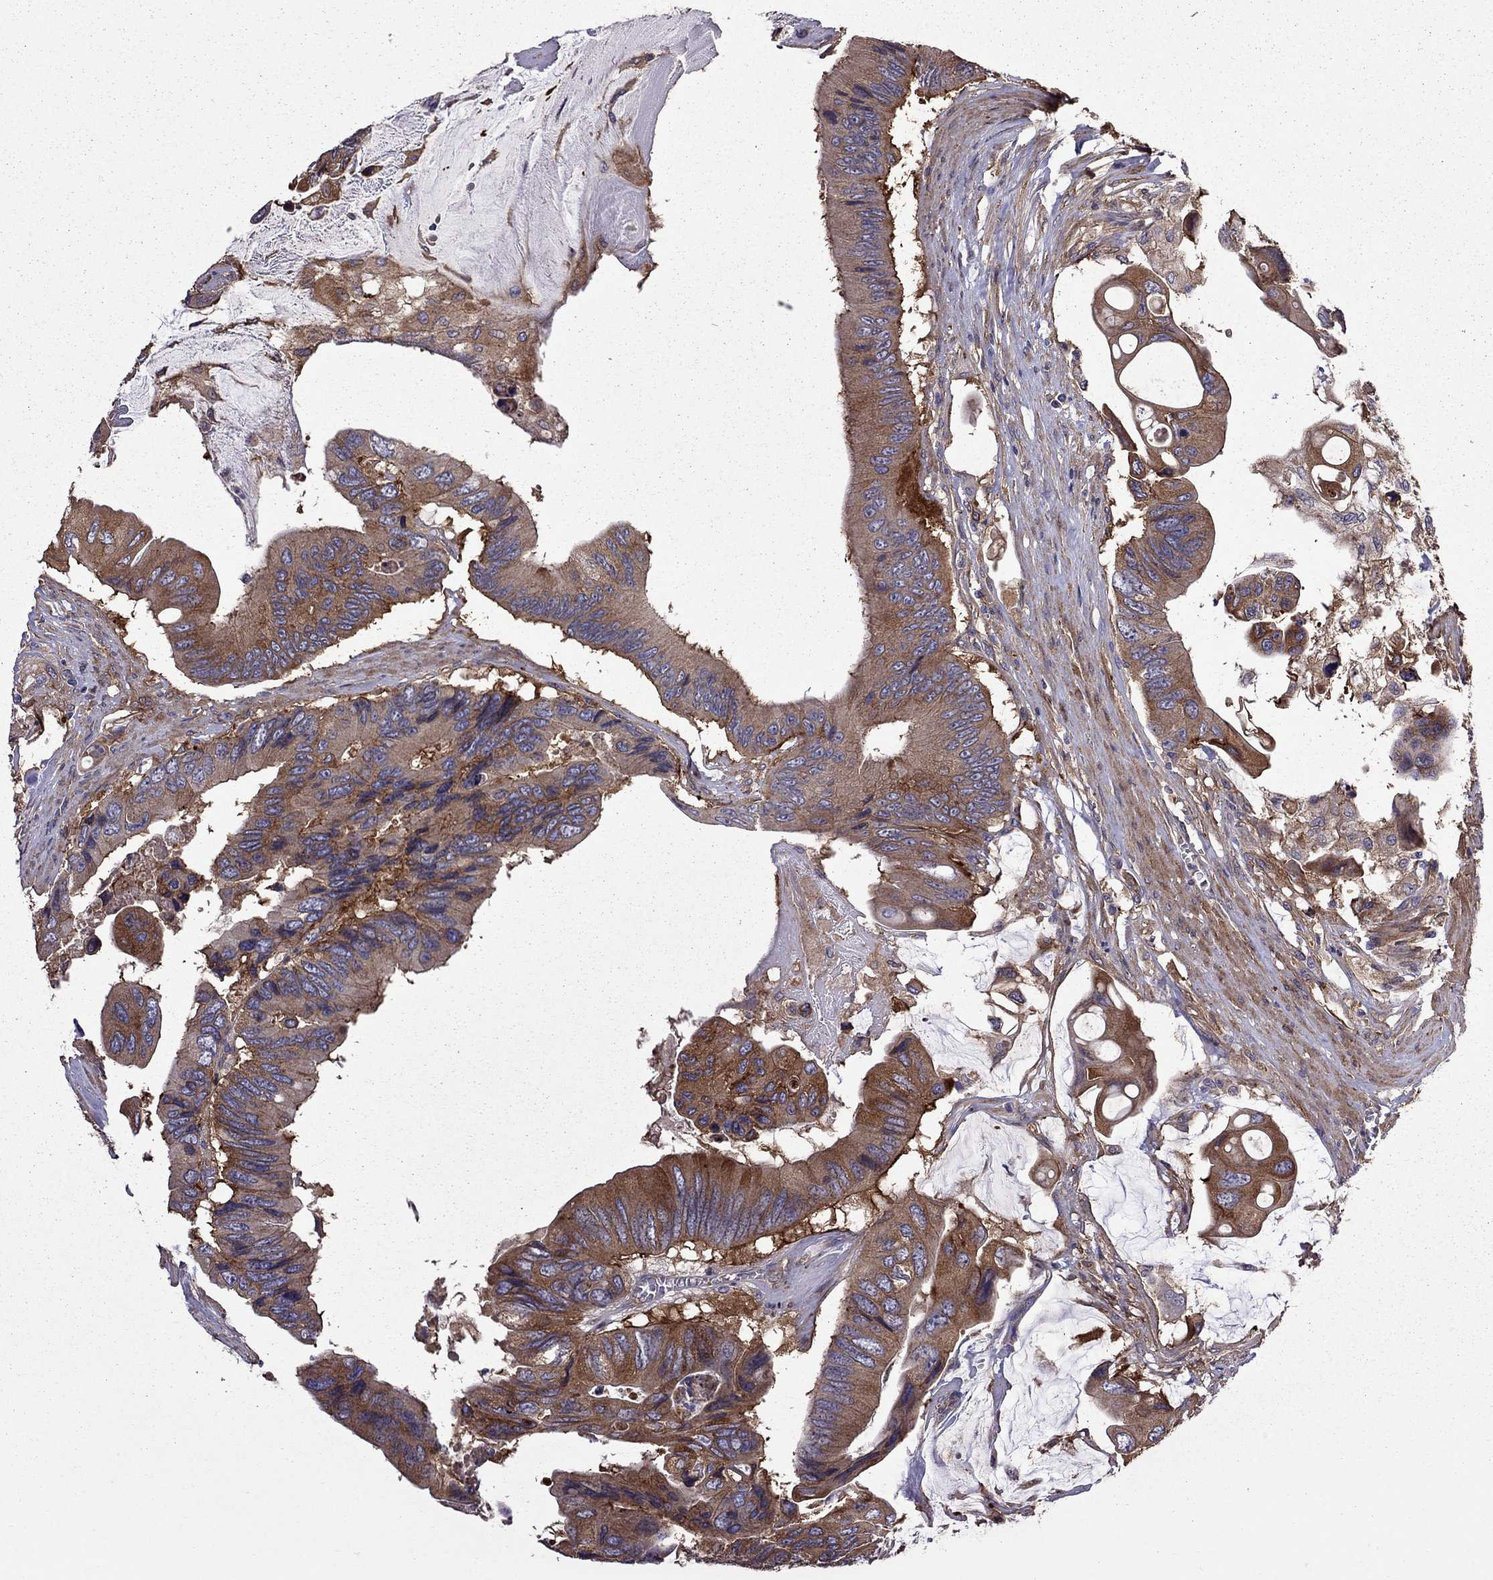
{"staining": {"intensity": "moderate", "quantity": ">75%", "location": "cytoplasmic/membranous"}, "tissue": "colorectal cancer", "cell_type": "Tumor cells", "image_type": "cancer", "snomed": [{"axis": "morphology", "description": "Adenocarcinoma, NOS"}, {"axis": "topography", "description": "Rectum"}], "caption": "Immunohistochemistry (IHC) histopathology image of human colorectal cancer (adenocarcinoma) stained for a protein (brown), which displays medium levels of moderate cytoplasmic/membranous expression in about >75% of tumor cells.", "gene": "ITGB1", "patient": {"sex": "male", "age": 63}}